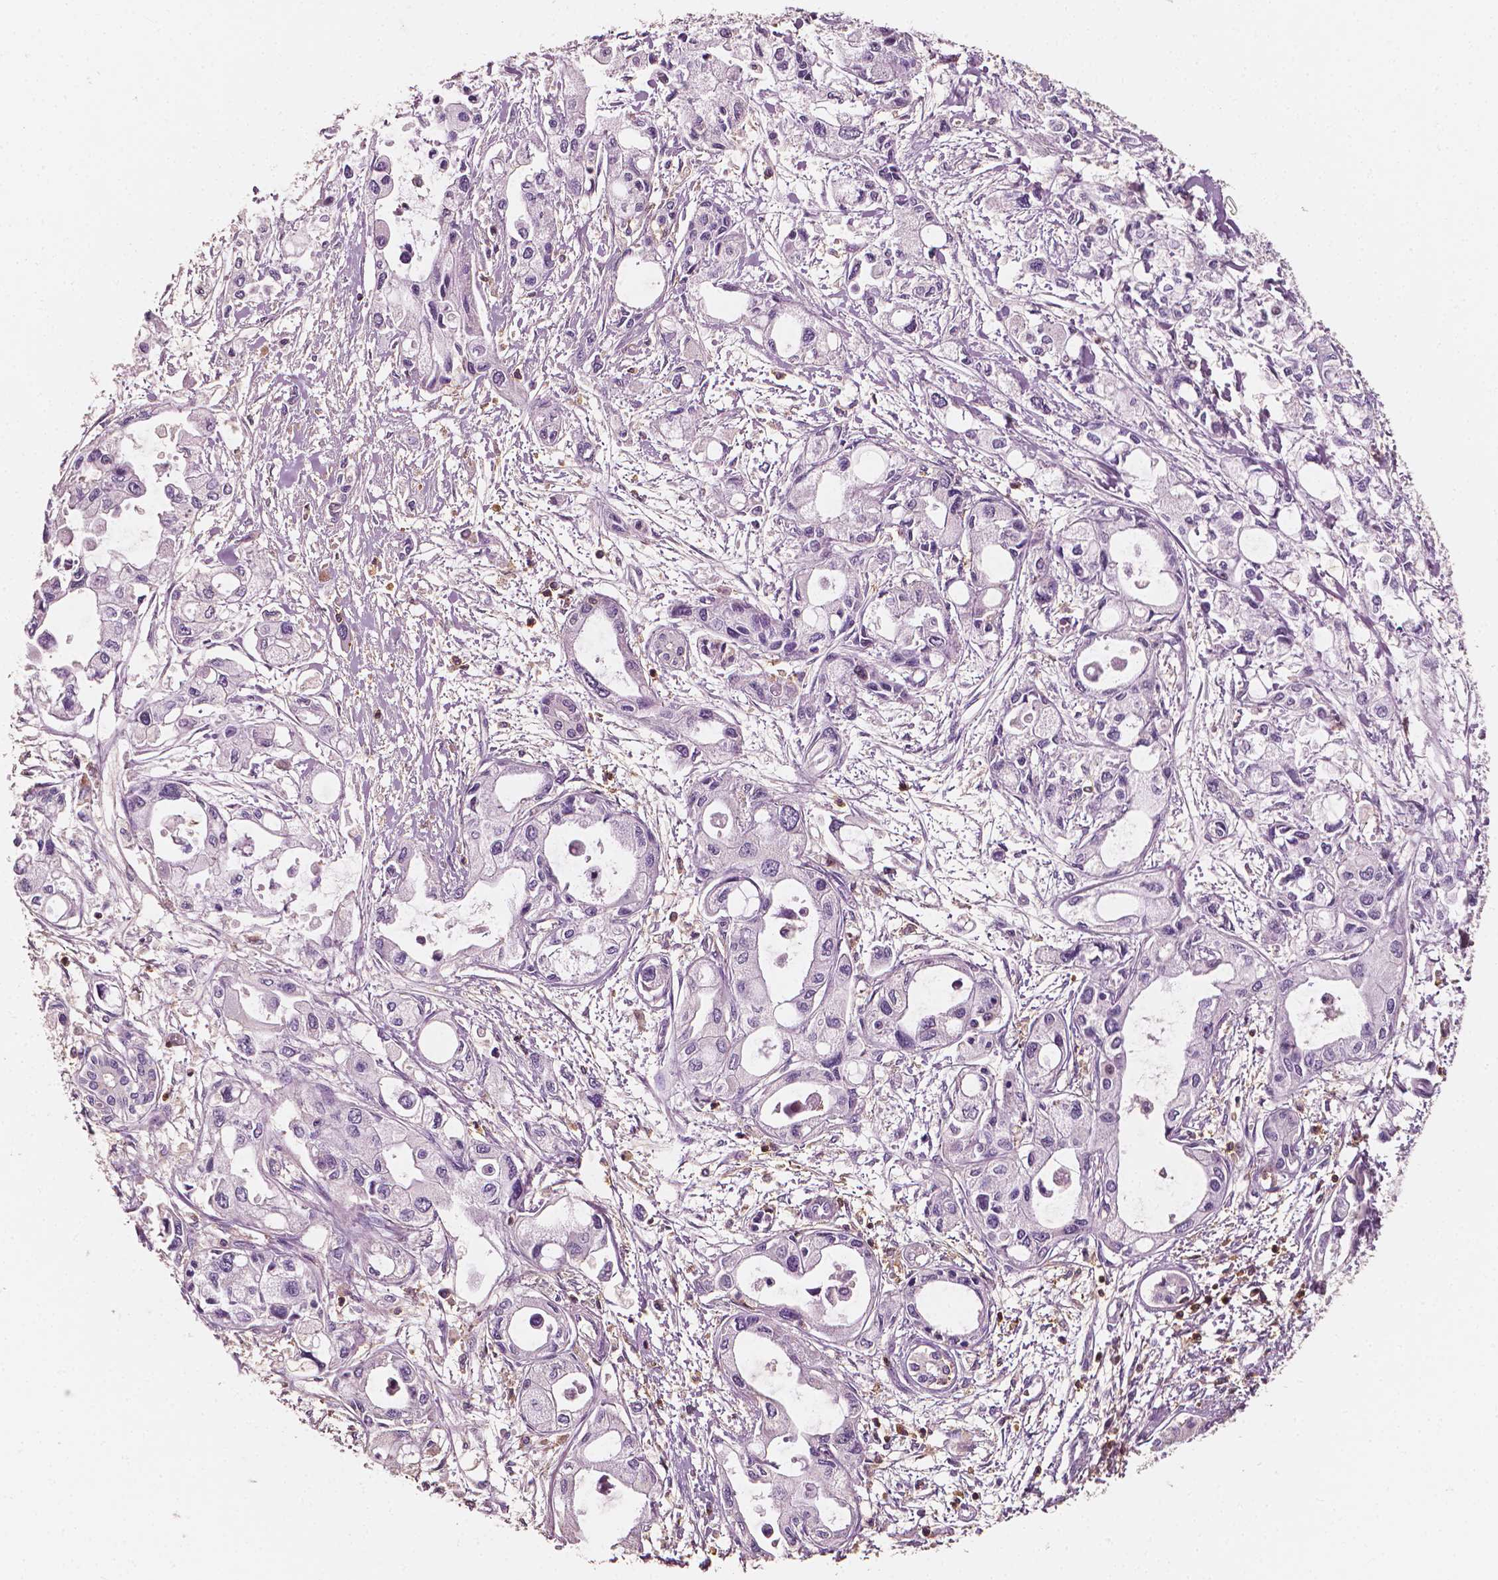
{"staining": {"intensity": "negative", "quantity": "none", "location": "none"}, "tissue": "pancreatic cancer", "cell_type": "Tumor cells", "image_type": "cancer", "snomed": [{"axis": "morphology", "description": "Adenocarcinoma, NOS"}, {"axis": "topography", "description": "Pancreas"}], "caption": "This is an immunohistochemistry image of pancreatic adenocarcinoma. There is no staining in tumor cells.", "gene": "PTPRC", "patient": {"sex": "female", "age": 61}}